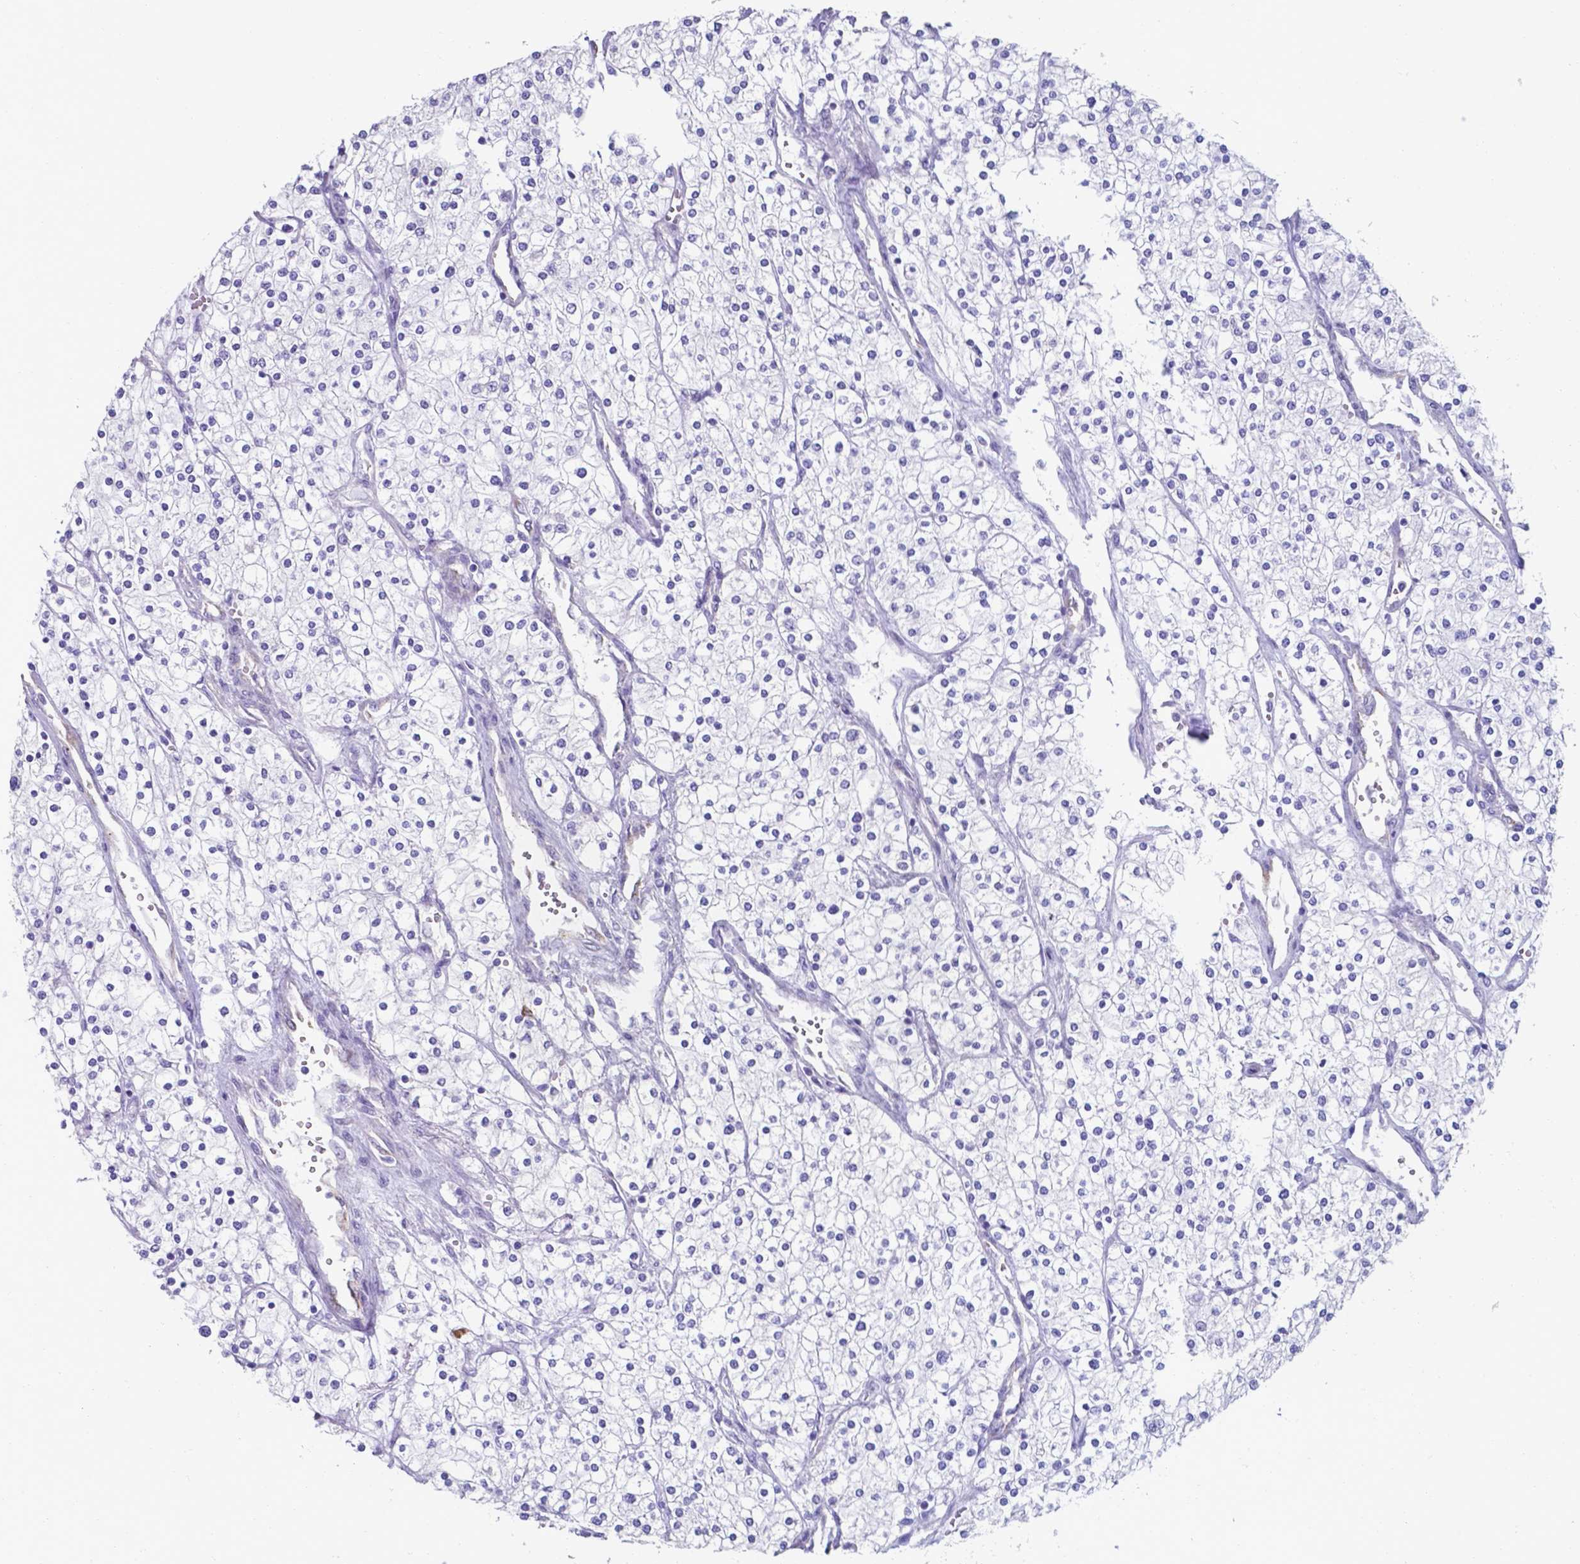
{"staining": {"intensity": "negative", "quantity": "none", "location": "none"}, "tissue": "renal cancer", "cell_type": "Tumor cells", "image_type": "cancer", "snomed": [{"axis": "morphology", "description": "Adenocarcinoma, NOS"}, {"axis": "topography", "description": "Kidney"}], "caption": "Adenocarcinoma (renal) stained for a protein using IHC reveals no expression tumor cells.", "gene": "UBE2J1", "patient": {"sex": "male", "age": 80}}